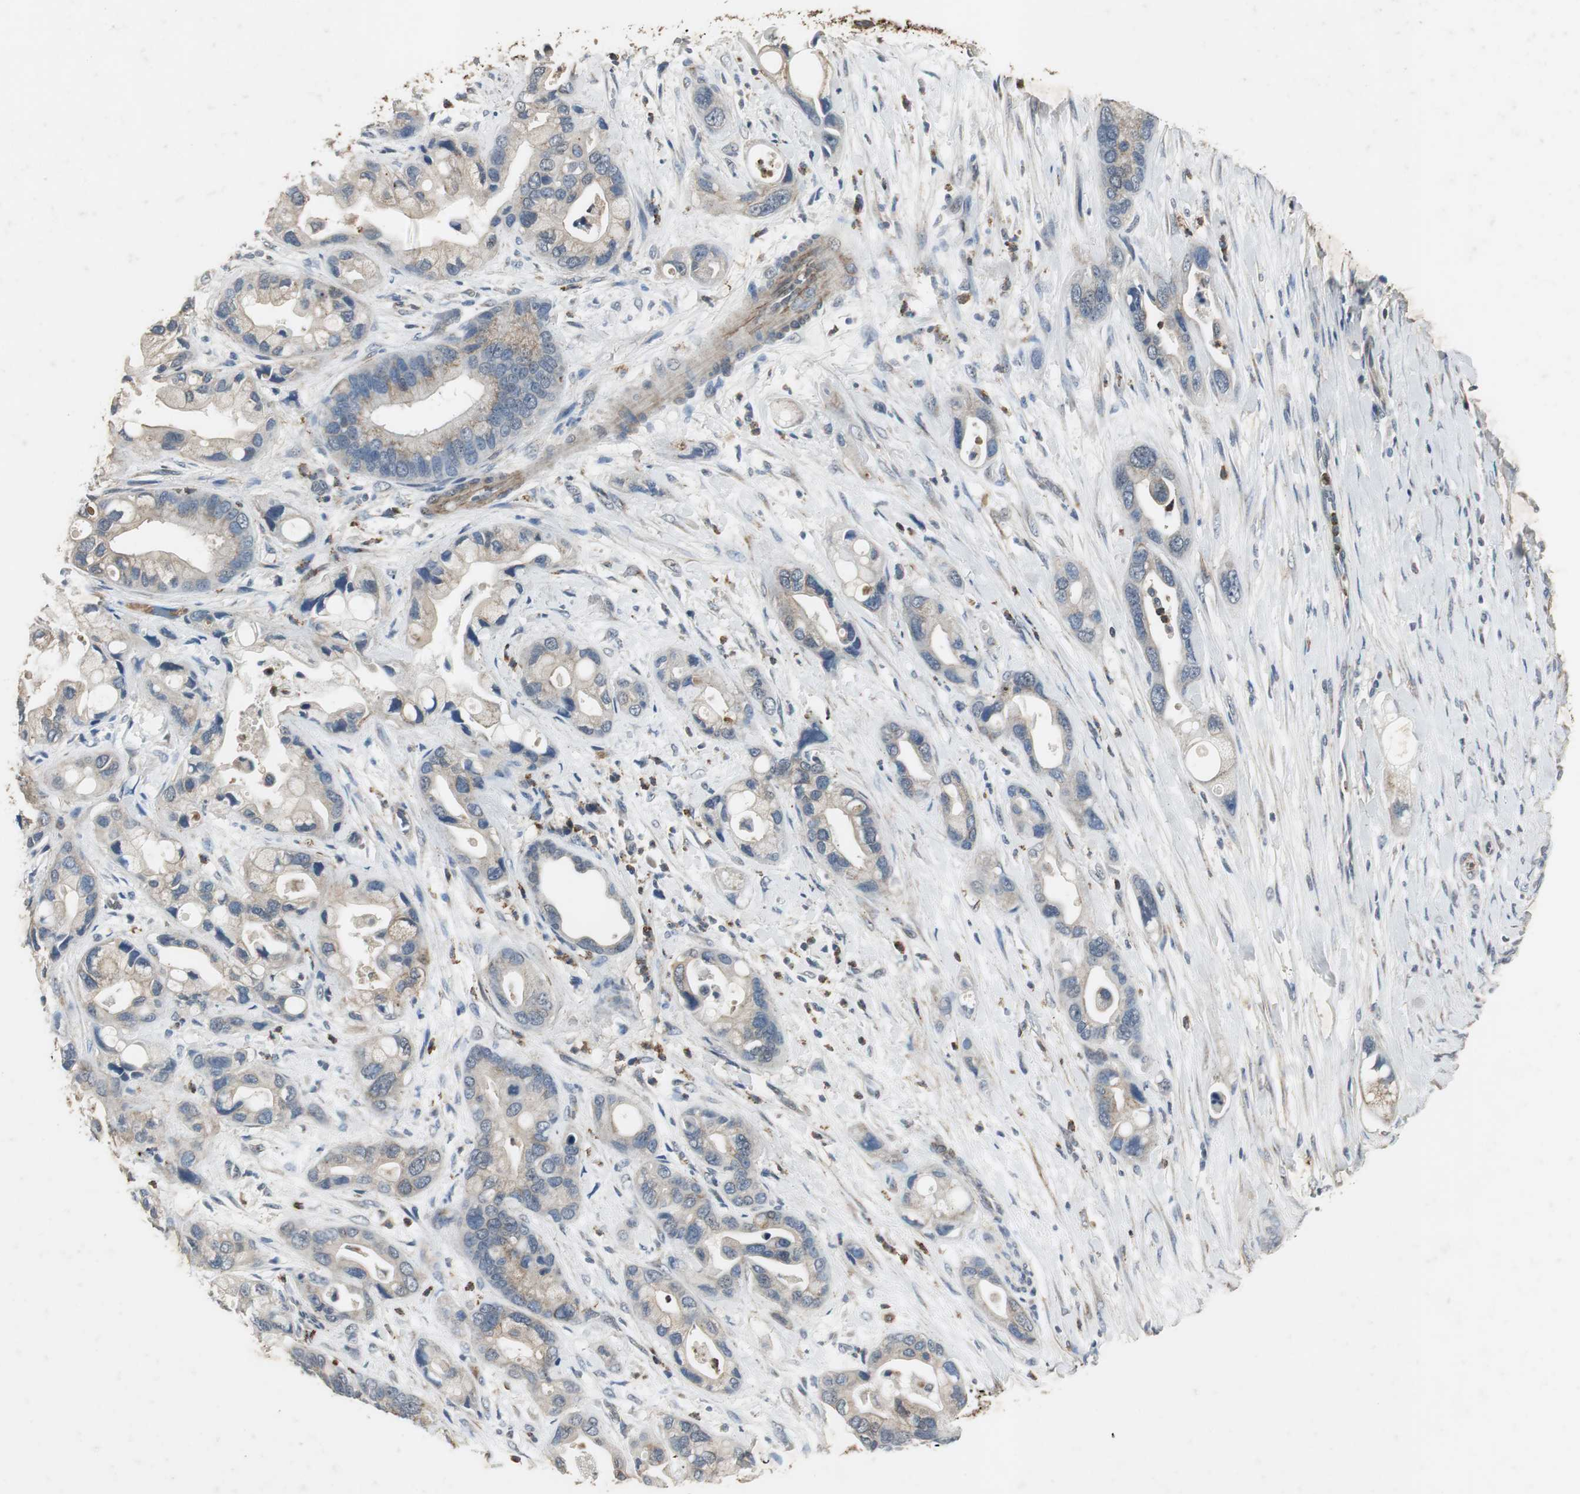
{"staining": {"intensity": "moderate", "quantity": "25%-75%", "location": "cytoplasmic/membranous"}, "tissue": "pancreatic cancer", "cell_type": "Tumor cells", "image_type": "cancer", "snomed": [{"axis": "morphology", "description": "Adenocarcinoma, NOS"}, {"axis": "topography", "description": "Pancreas"}], "caption": "Immunohistochemistry micrograph of pancreatic adenocarcinoma stained for a protein (brown), which demonstrates medium levels of moderate cytoplasmic/membranous positivity in approximately 25%-75% of tumor cells.", "gene": "JTB", "patient": {"sex": "female", "age": 77}}